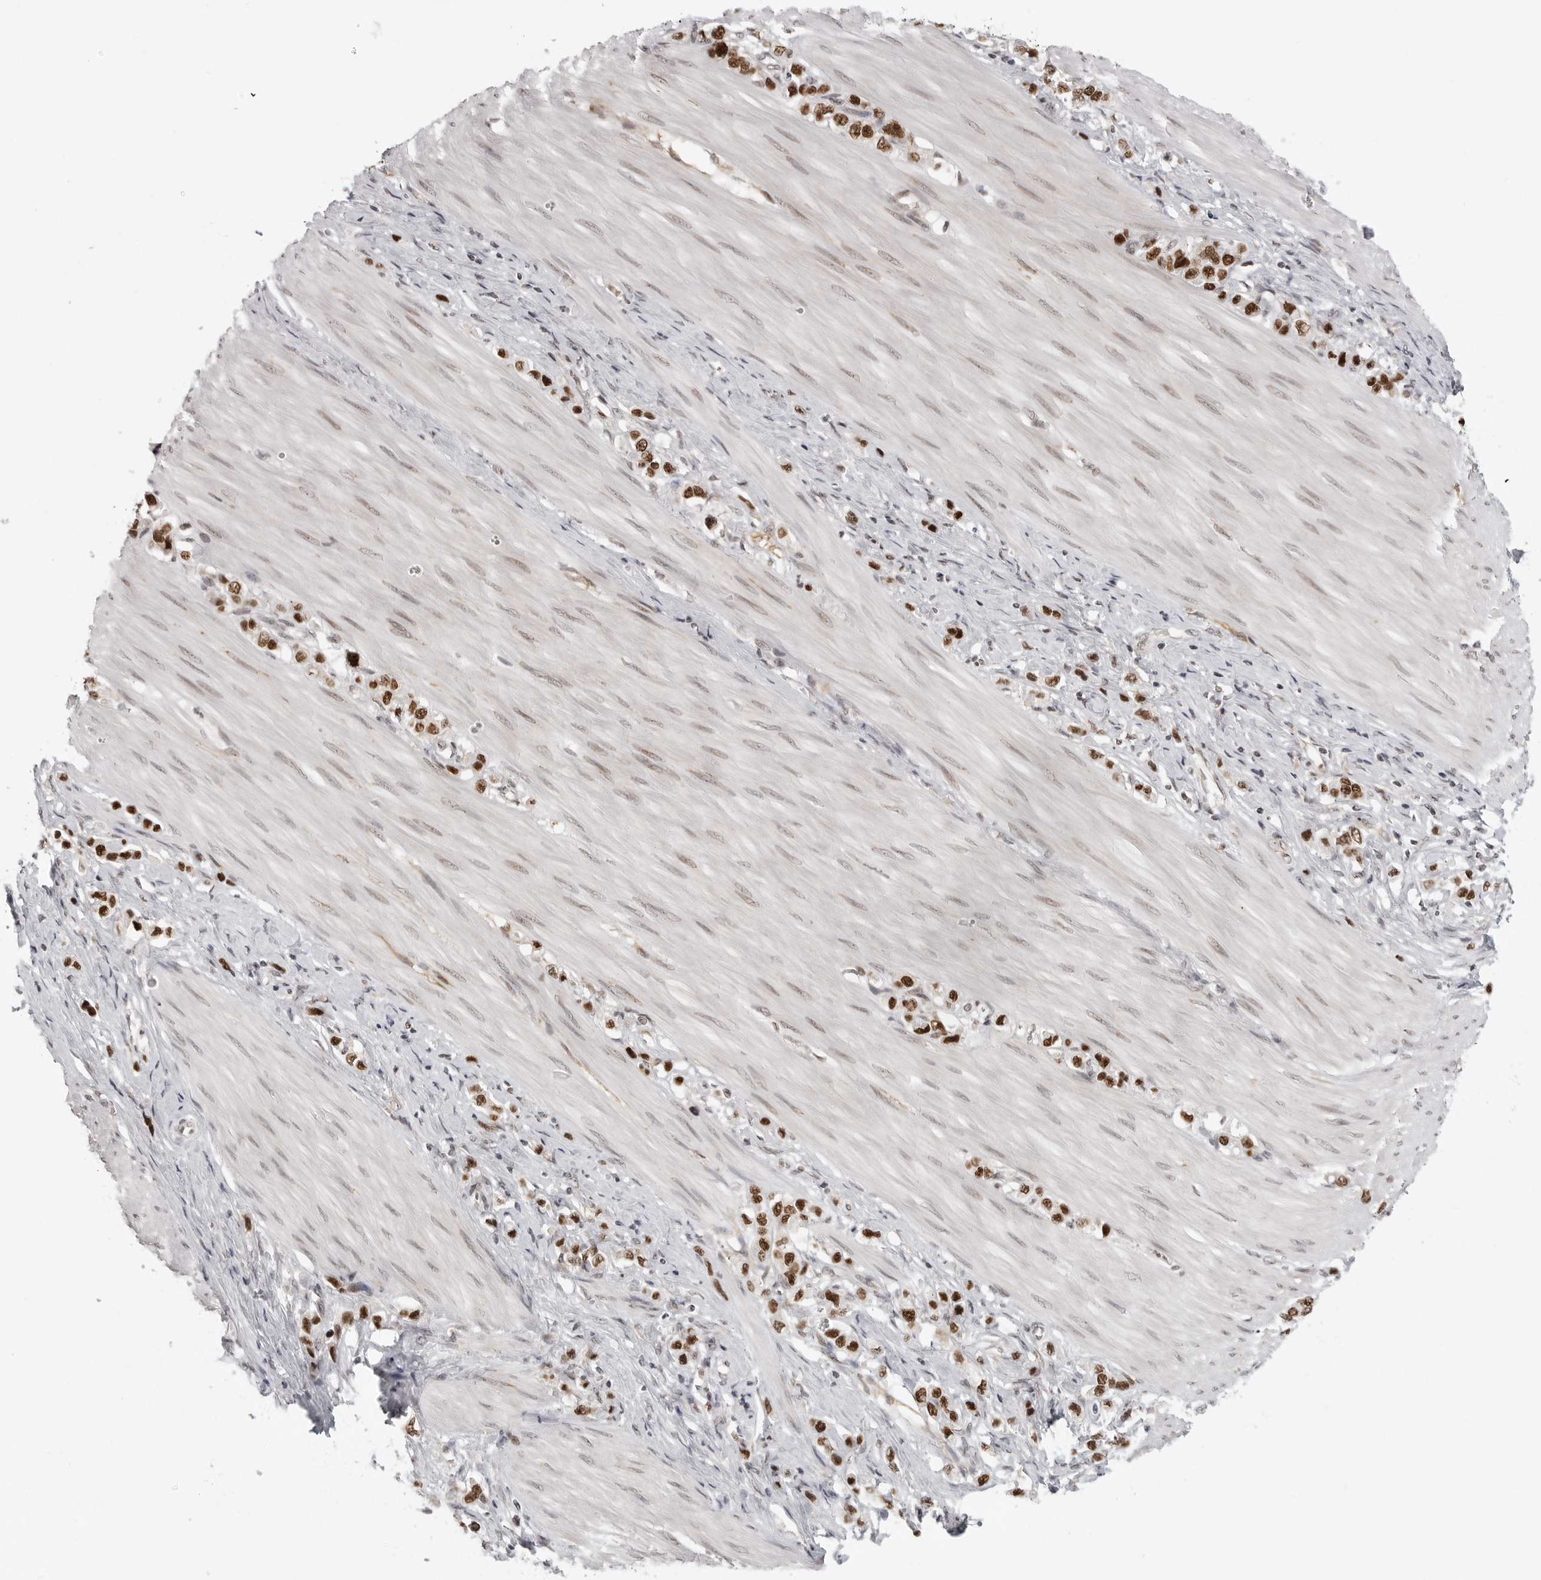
{"staining": {"intensity": "strong", "quantity": ">75%", "location": "nuclear"}, "tissue": "stomach cancer", "cell_type": "Tumor cells", "image_type": "cancer", "snomed": [{"axis": "morphology", "description": "Adenocarcinoma, NOS"}, {"axis": "topography", "description": "Stomach"}], "caption": "There is high levels of strong nuclear expression in tumor cells of adenocarcinoma (stomach), as demonstrated by immunohistochemical staining (brown color).", "gene": "PRDM10", "patient": {"sex": "female", "age": 65}}